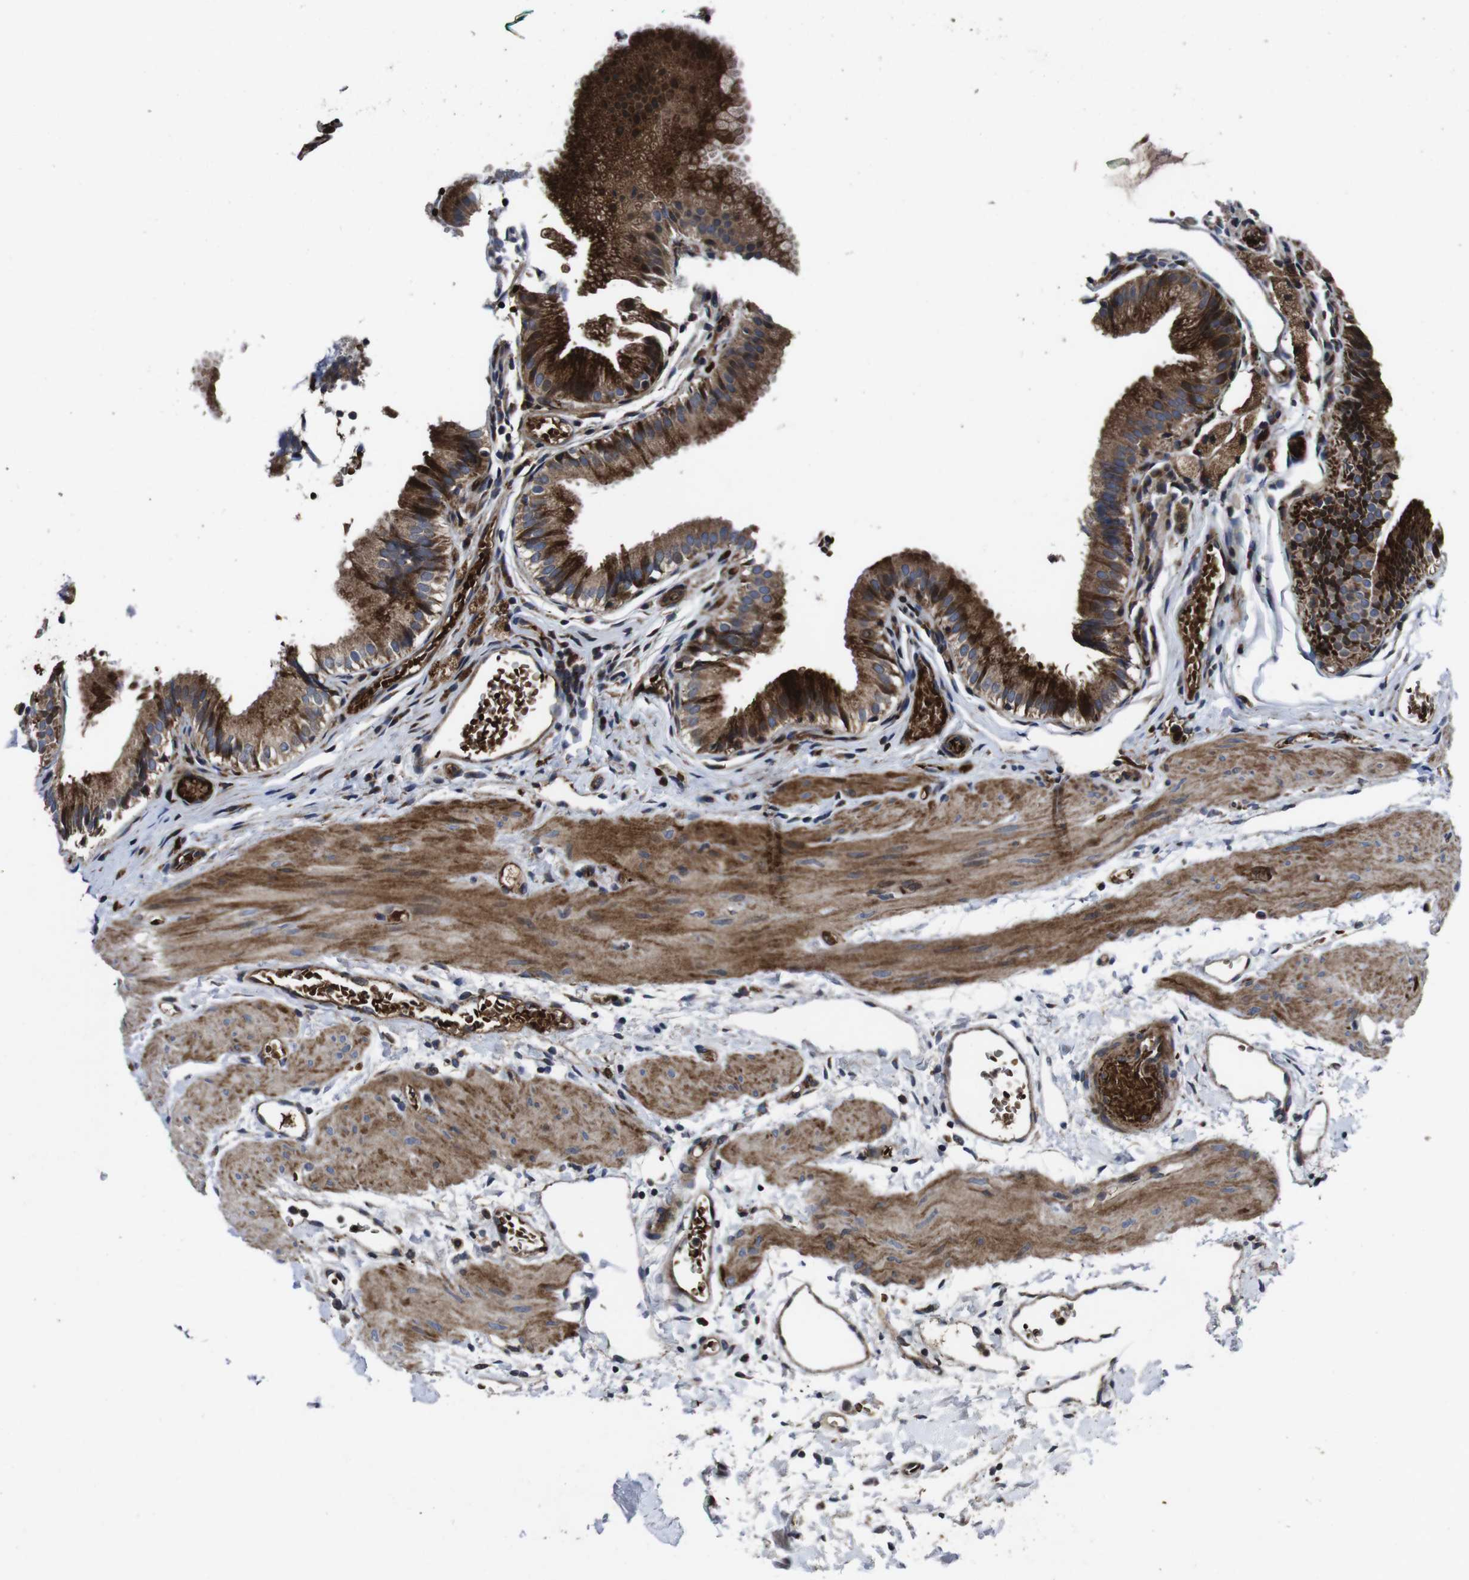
{"staining": {"intensity": "strong", "quantity": ">75%", "location": "cytoplasmic/membranous"}, "tissue": "gallbladder", "cell_type": "Glandular cells", "image_type": "normal", "snomed": [{"axis": "morphology", "description": "Normal tissue, NOS"}, {"axis": "topography", "description": "Gallbladder"}], "caption": "An IHC histopathology image of normal tissue is shown. Protein staining in brown shows strong cytoplasmic/membranous positivity in gallbladder within glandular cells. (DAB (3,3'-diaminobenzidine) IHC, brown staining for protein, blue staining for nuclei).", "gene": "SMYD3", "patient": {"sex": "female", "age": 26}}